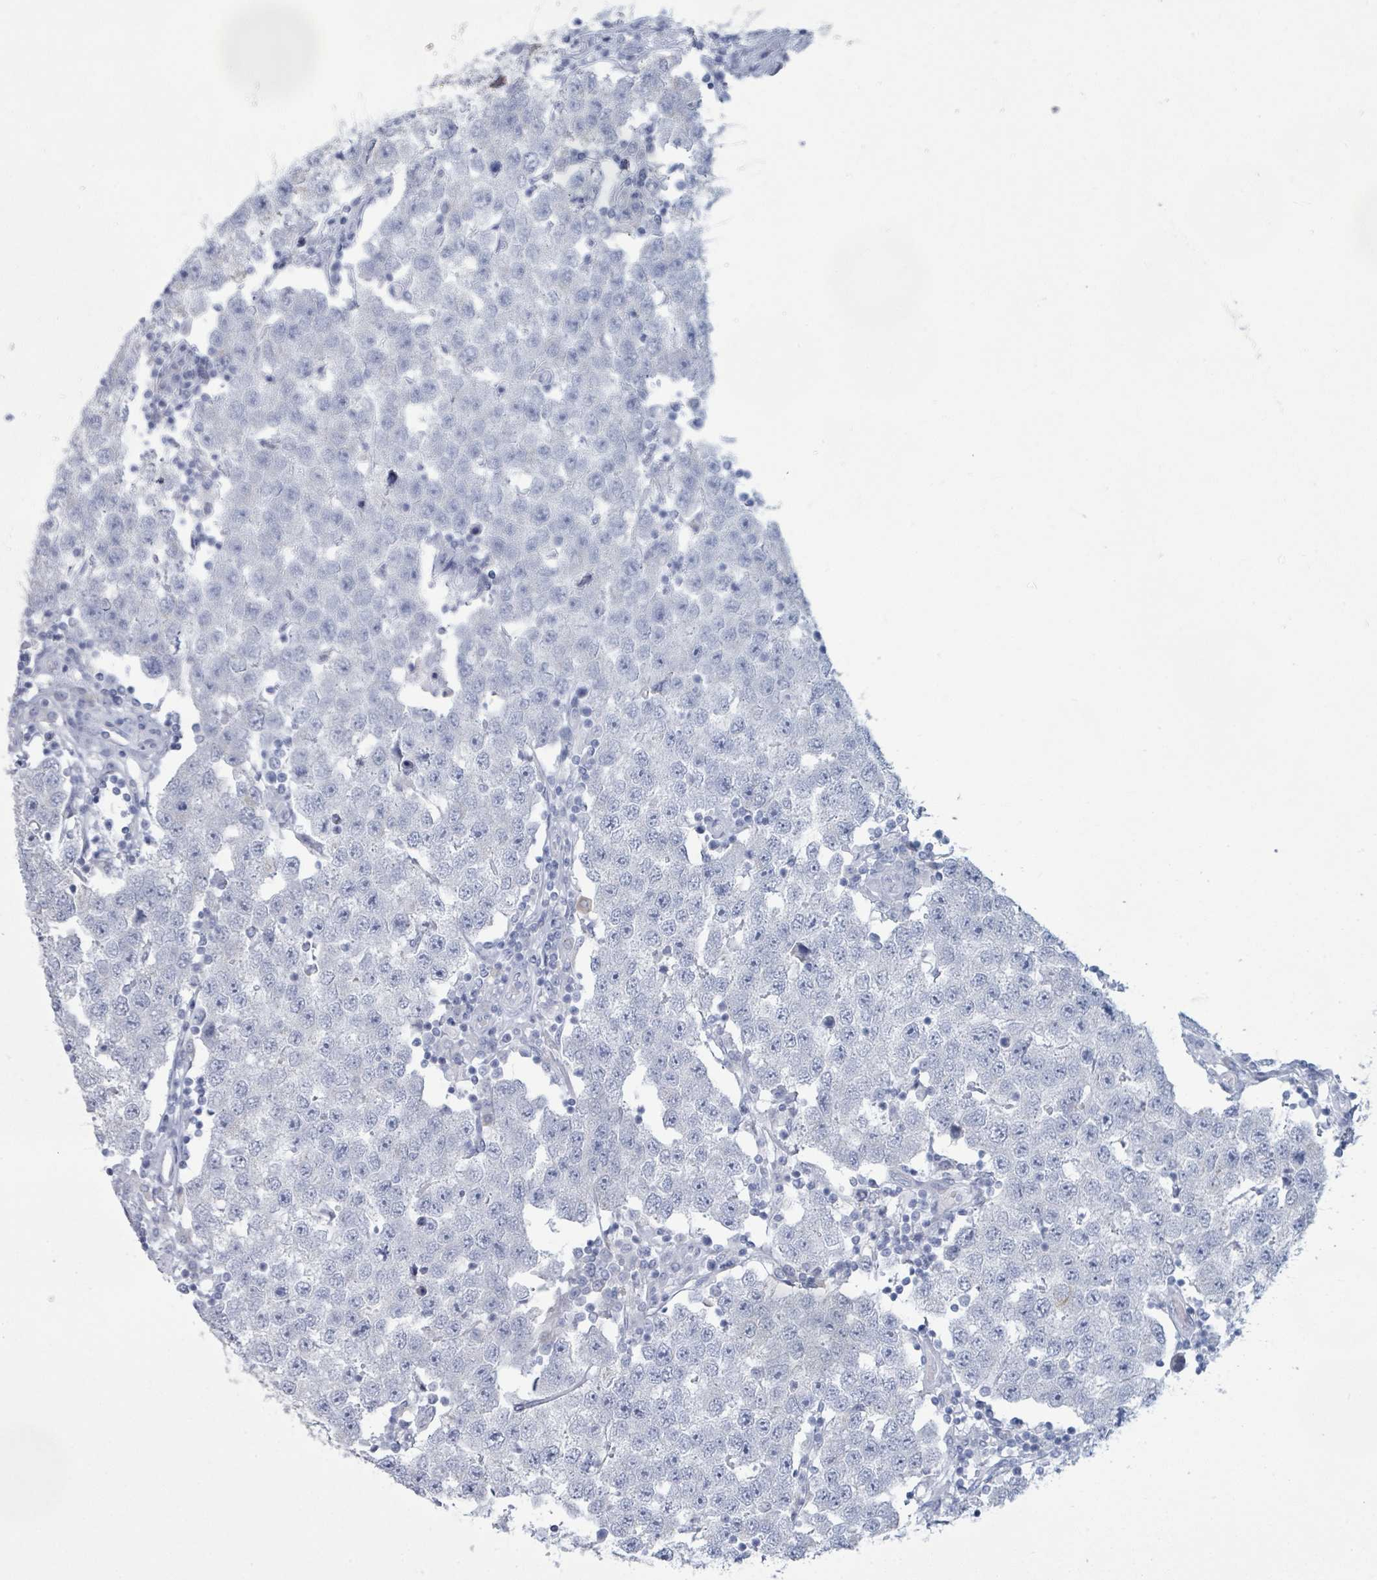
{"staining": {"intensity": "negative", "quantity": "none", "location": "none"}, "tissue": "testis cancer", "cell_type": "Tumor cells", "image_type": "cancer", "snomed": [{"axis": "morphology", "description": "Seminoma, NOS"}, {"axis": "topography", "description": "Testis"}], "caption": "Testis cancer was stained to show a protein in brown. There is no significant expression in tumor cells. (DAB (3,3'-diaminobenzidine) immunohistochemistry with hematoxylin counter stain).", "gene": "PGA3", "patient": {"sex": "male", "age": 34}}